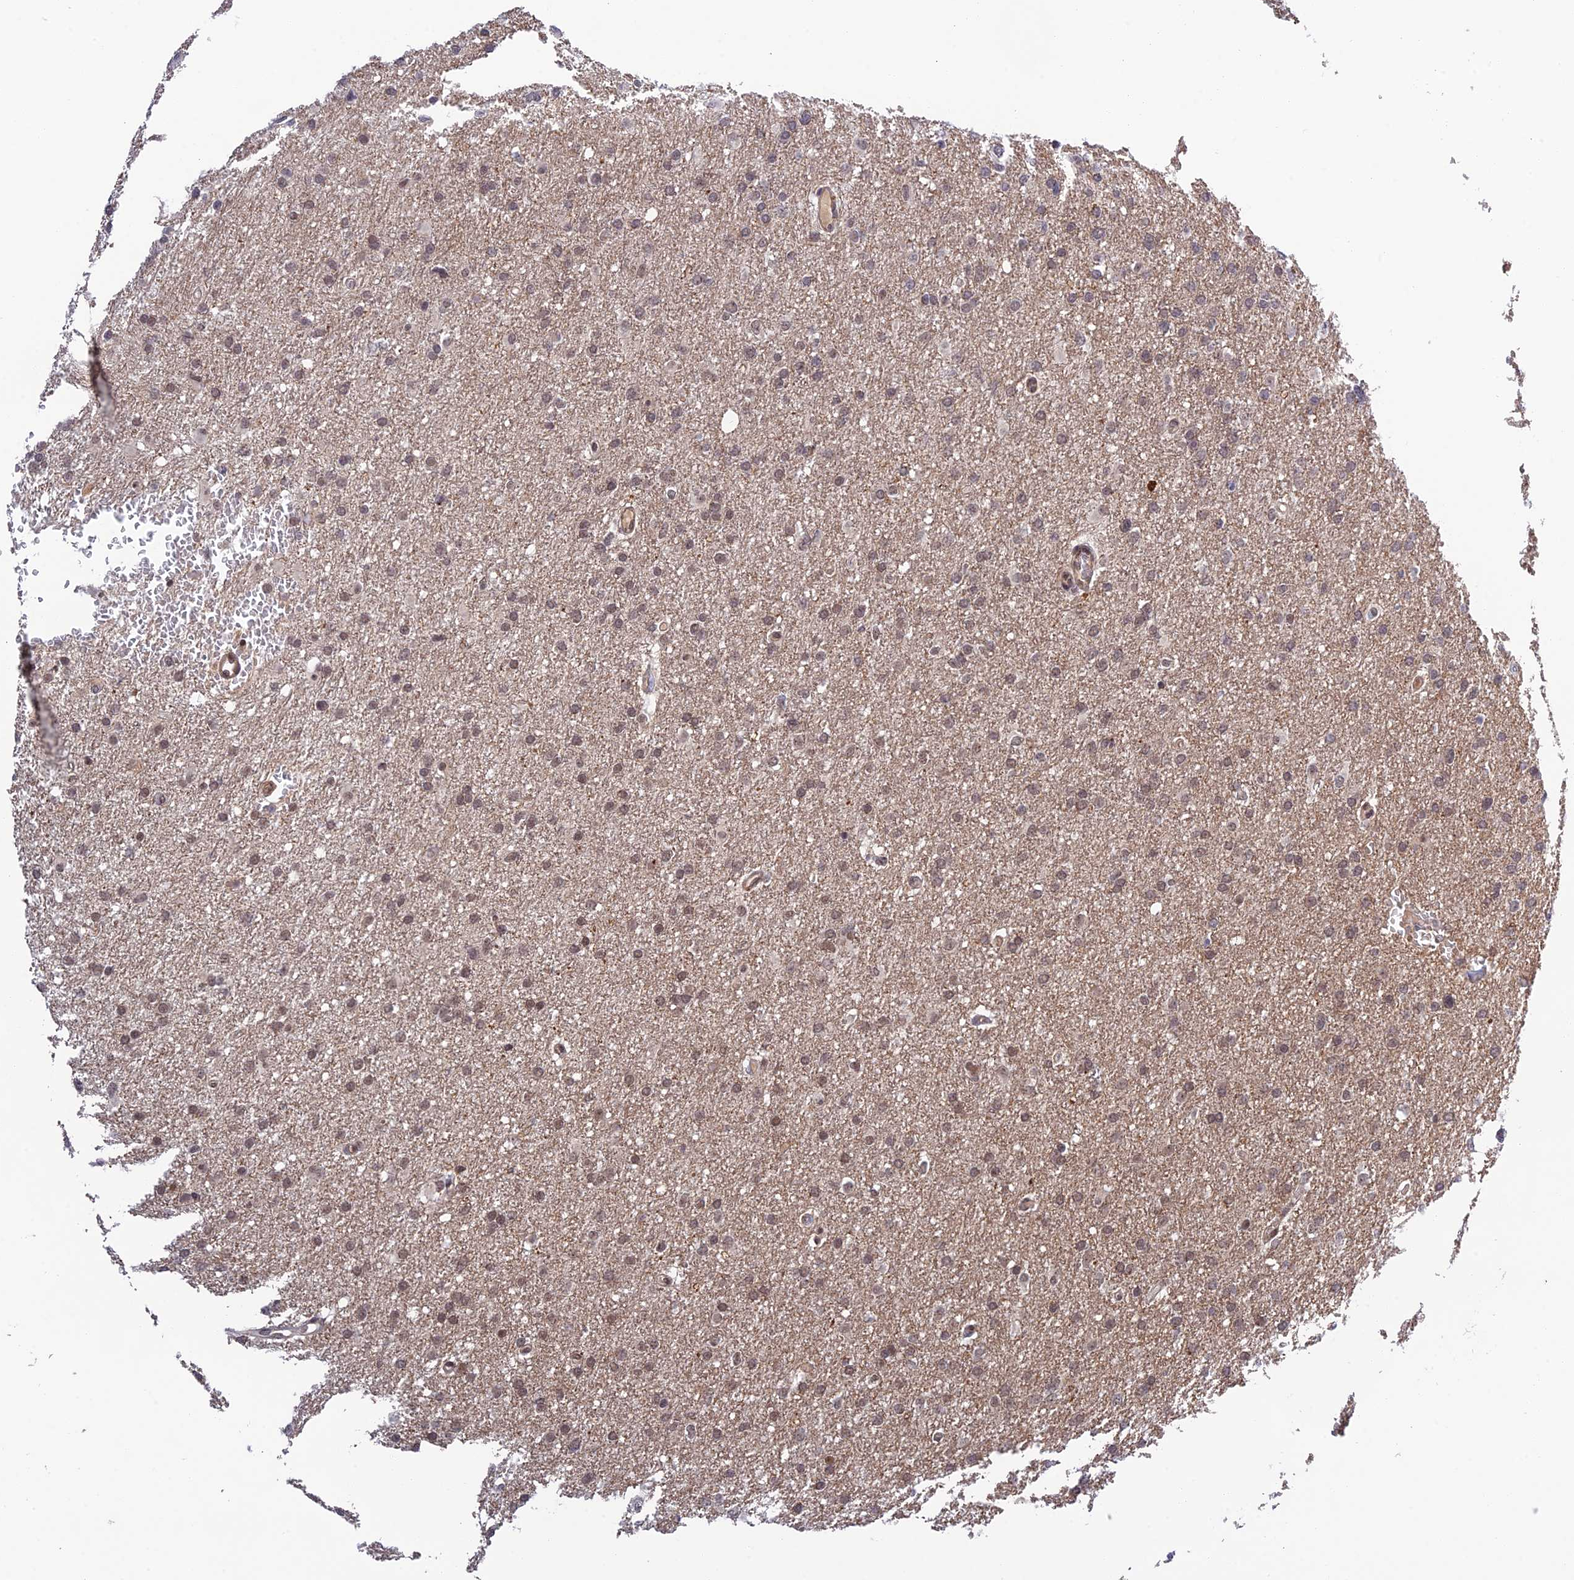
{"staining": {"intensity": "moderate", "quantity": ">75%", "location": "nuclear"}, "tissue": "glioma", "cell_type": "Tumor cells", "image_type": "cancer", "snomed": [{"axis": "morphology", "description": "Glioma, malignant, High grade"}, {"axis": "topography", "description": "Cerebral cortex"}], "caption": "Glioma was stained to show a protein in brown. There is medium levels of moderate nuclear expression in about >75% of tumor cells.", "gene": "REXO1", "patient": {"sex": "female", "age": 36}}